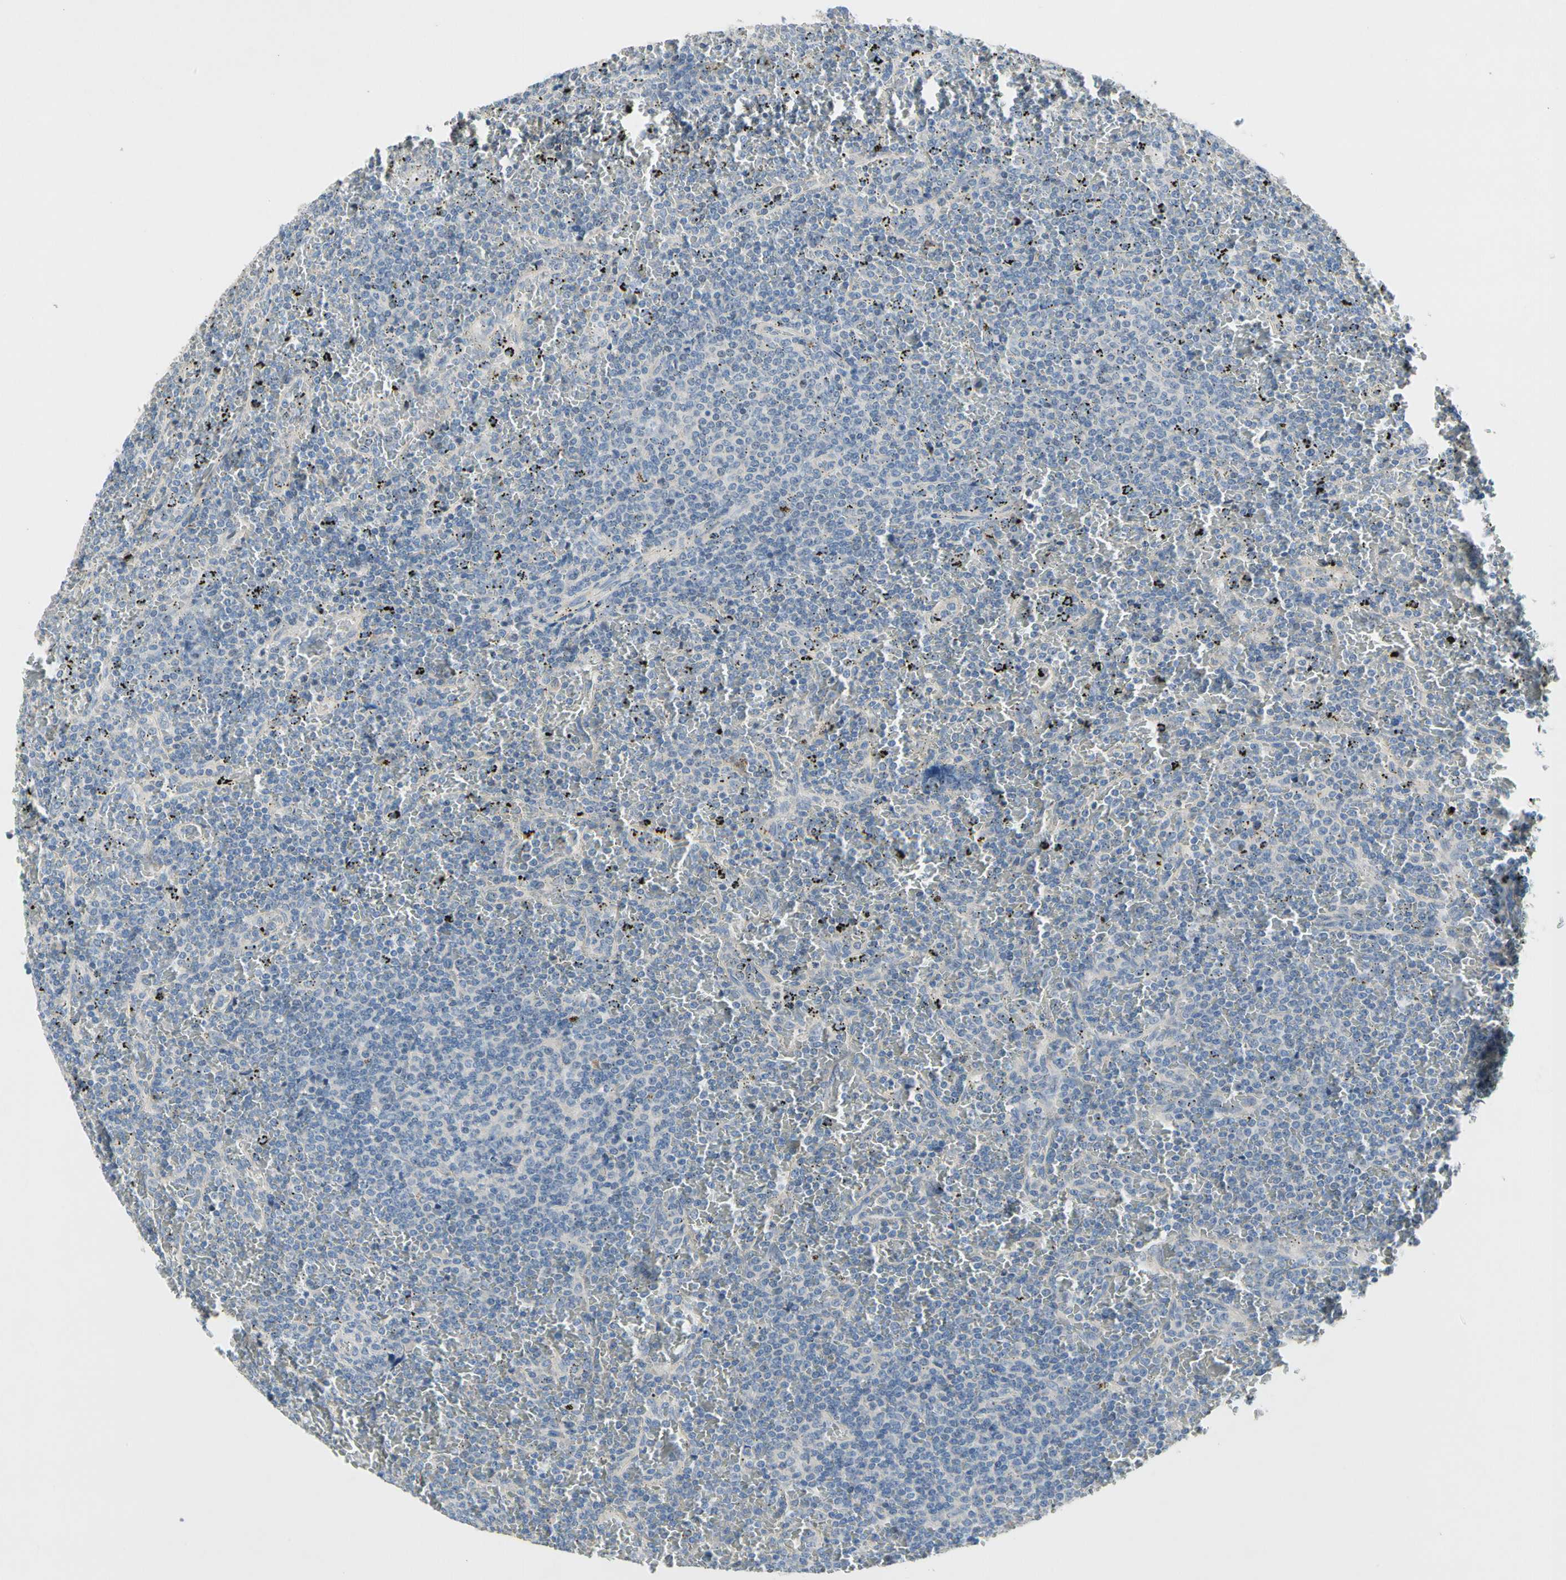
{"staining": {"intensity": "negative", "quantity": "none", "location": "none"}, "tissue": "lymphoma", "cell_type": "Tumor cells", "image_type": "cancer", "snomed": [{"axis": "morphology", "description": "Malignant lymphoma, non-Hodgkin's type, Low grade"}, {"axis": "topography", "description": "Spleen"}], "caption": "Immunohistochemistry of low-grade malignant lymphoma, non-Hodgkin's type exhibits no expression in tumor cells.", "gene": "GAS6", "patient": {"sex": "female", "age": 77}}